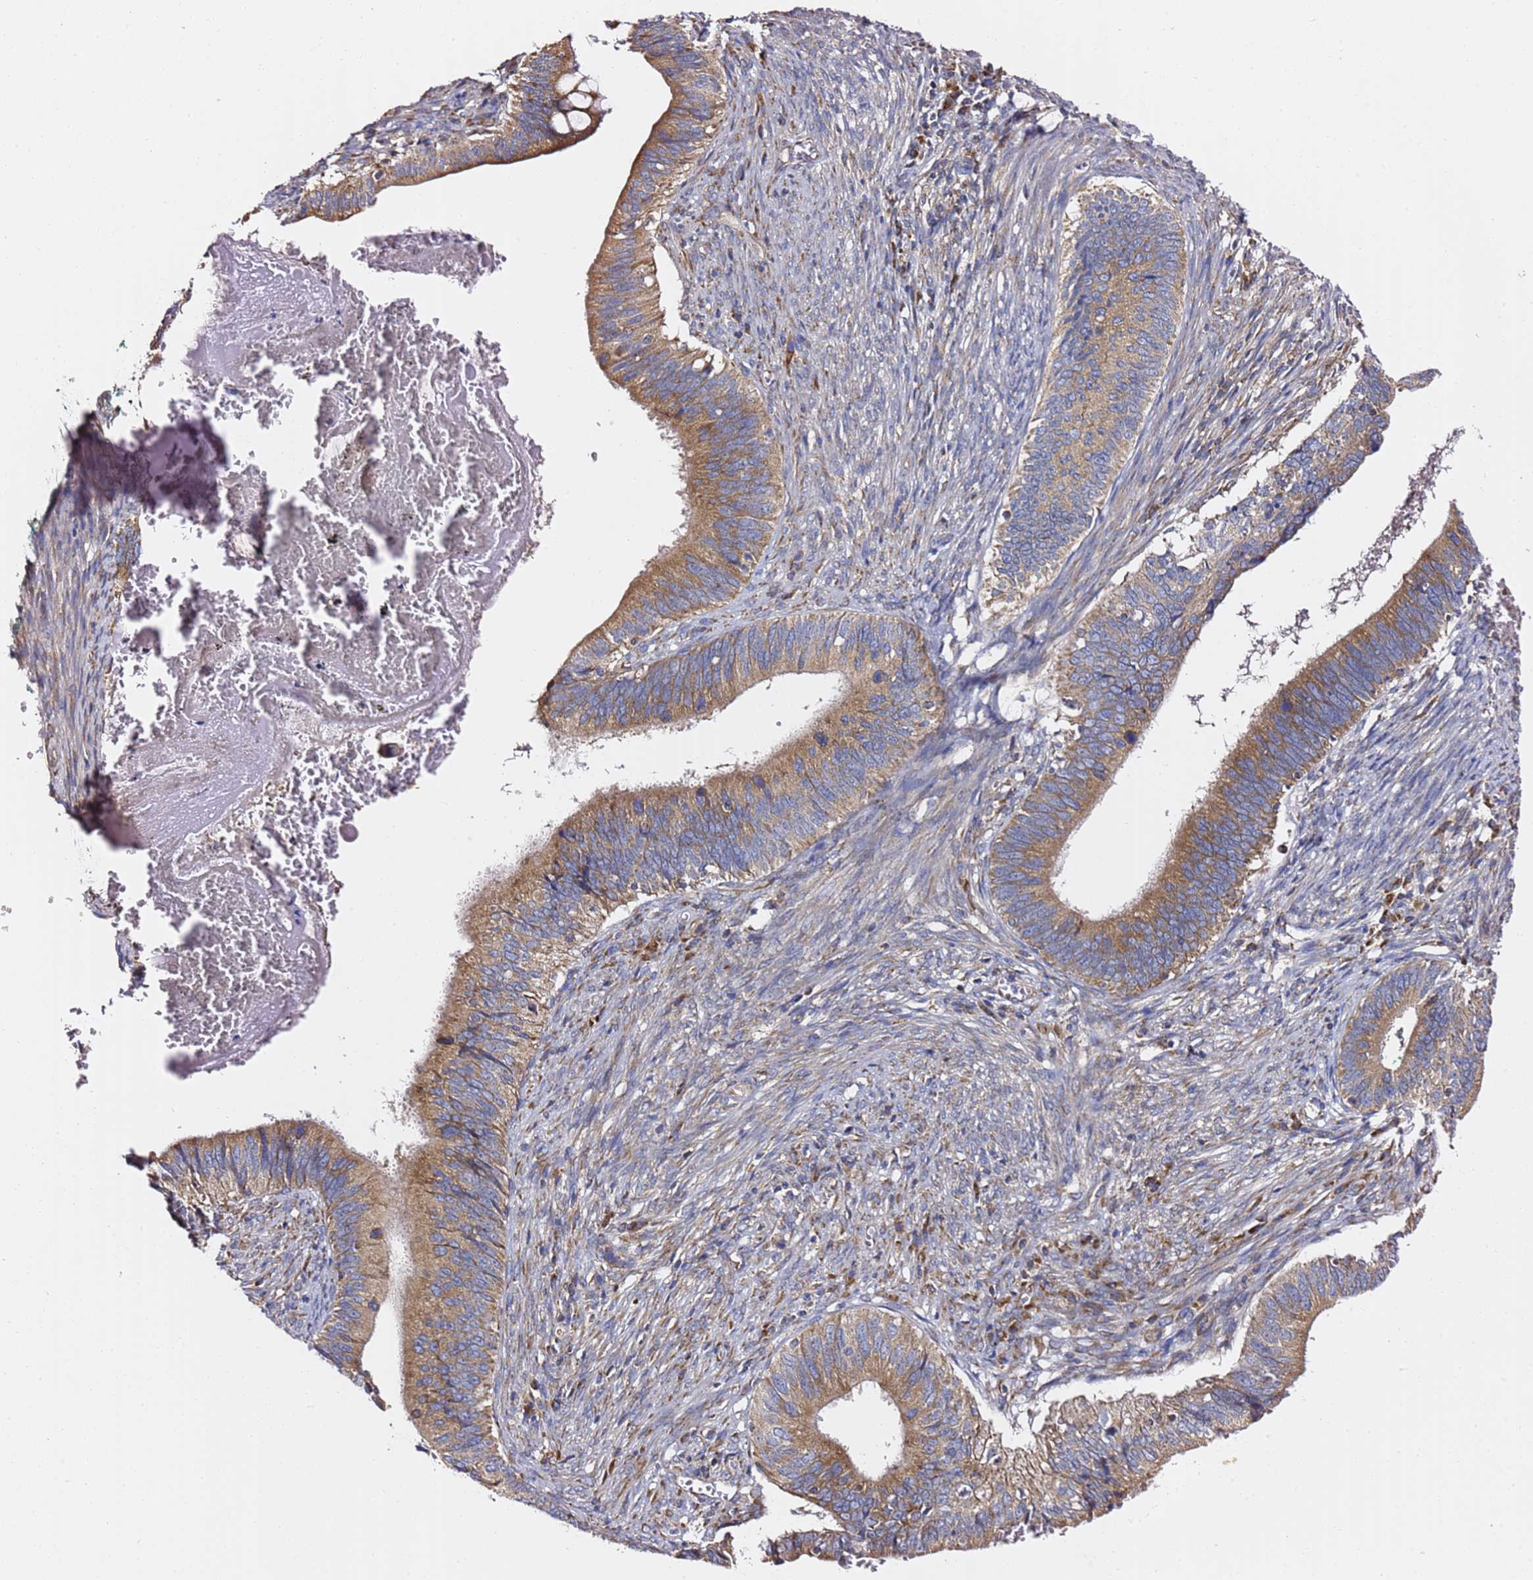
{"staining": {"intensity": "moderate", "quantity": ">75%", "location": "cytoplasmic/membranous"}, "tissue": "cervical cancer", "cell_type": "Tumor cells", "image_type": "cancer", "snomed": [{"axis": "morphology", "description": "Adenocarcinoma, NOS"}, {"axis": "topography", "description": "Cervix"}], "caption": "A medium amount of moderate cytoplasmic/membranous staining is seen in about >75% of tumor cells in cervical cancer tissue.", "gene": "C19orf12", "patient": {"sex": "female", "age": 42}}